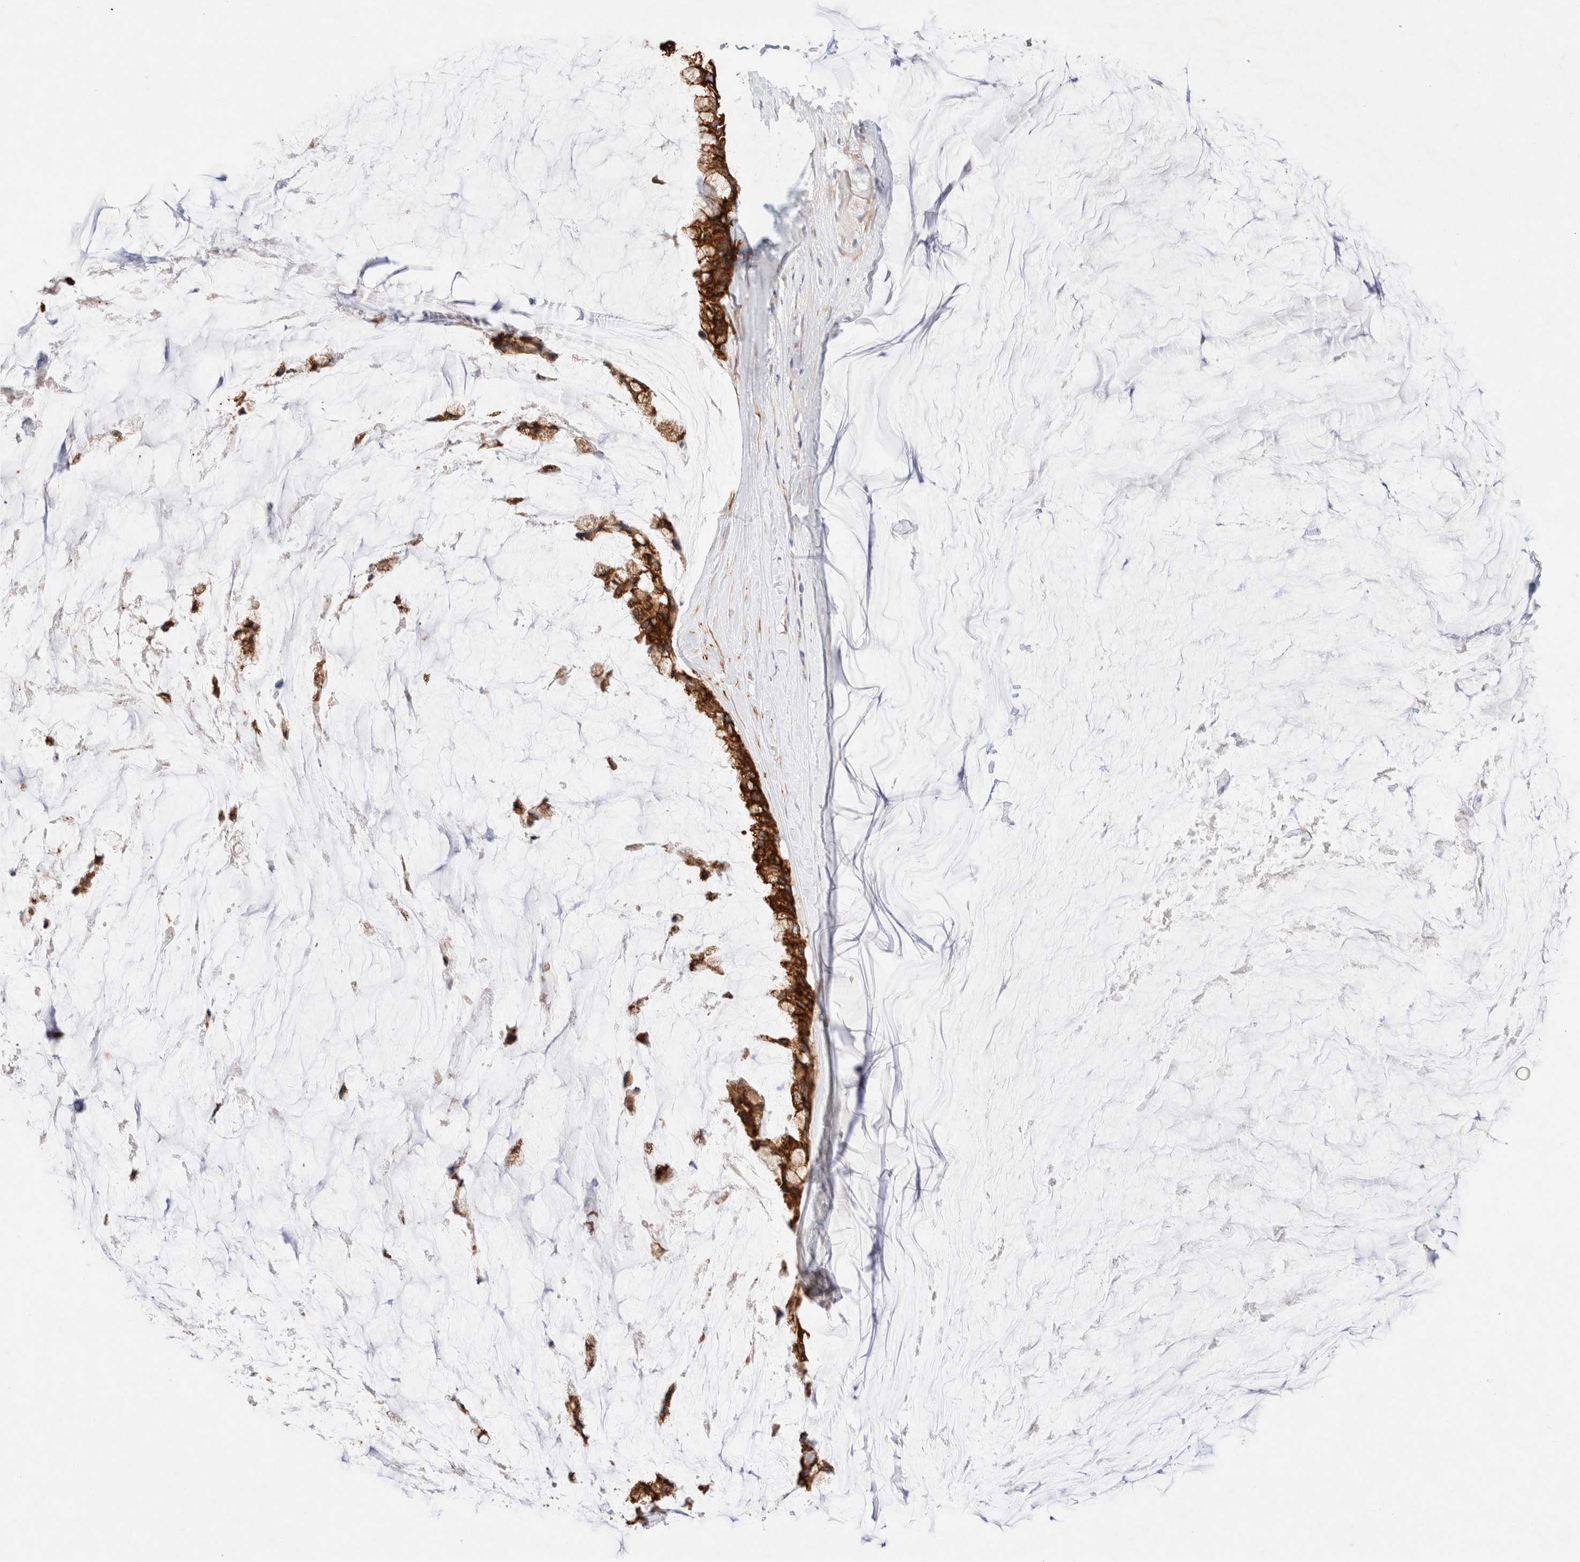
{"staining": {"intensity": "strong", "quantity": ">75%", "location": "cytoplasmic/membranous"}, "tissue": "ovarian cancer", "cell_type": "Tumor cells", "image_type": "cancer", "snomed": [{"axis": "morphology", "description": "Cystadenocarcinoma, mucinous, NOS"}, {"axis": "topography", "description": "Ovary"}], "caption": "DAB immunohistochemical staining of mucinous cystadenocarcinoma (ovarian) exhibits strong cytoplasmic/membranous protein expression in about >75% of tumor cells.", "gene": "RRP15", "patient": {"sex": "female", "age": 39}}